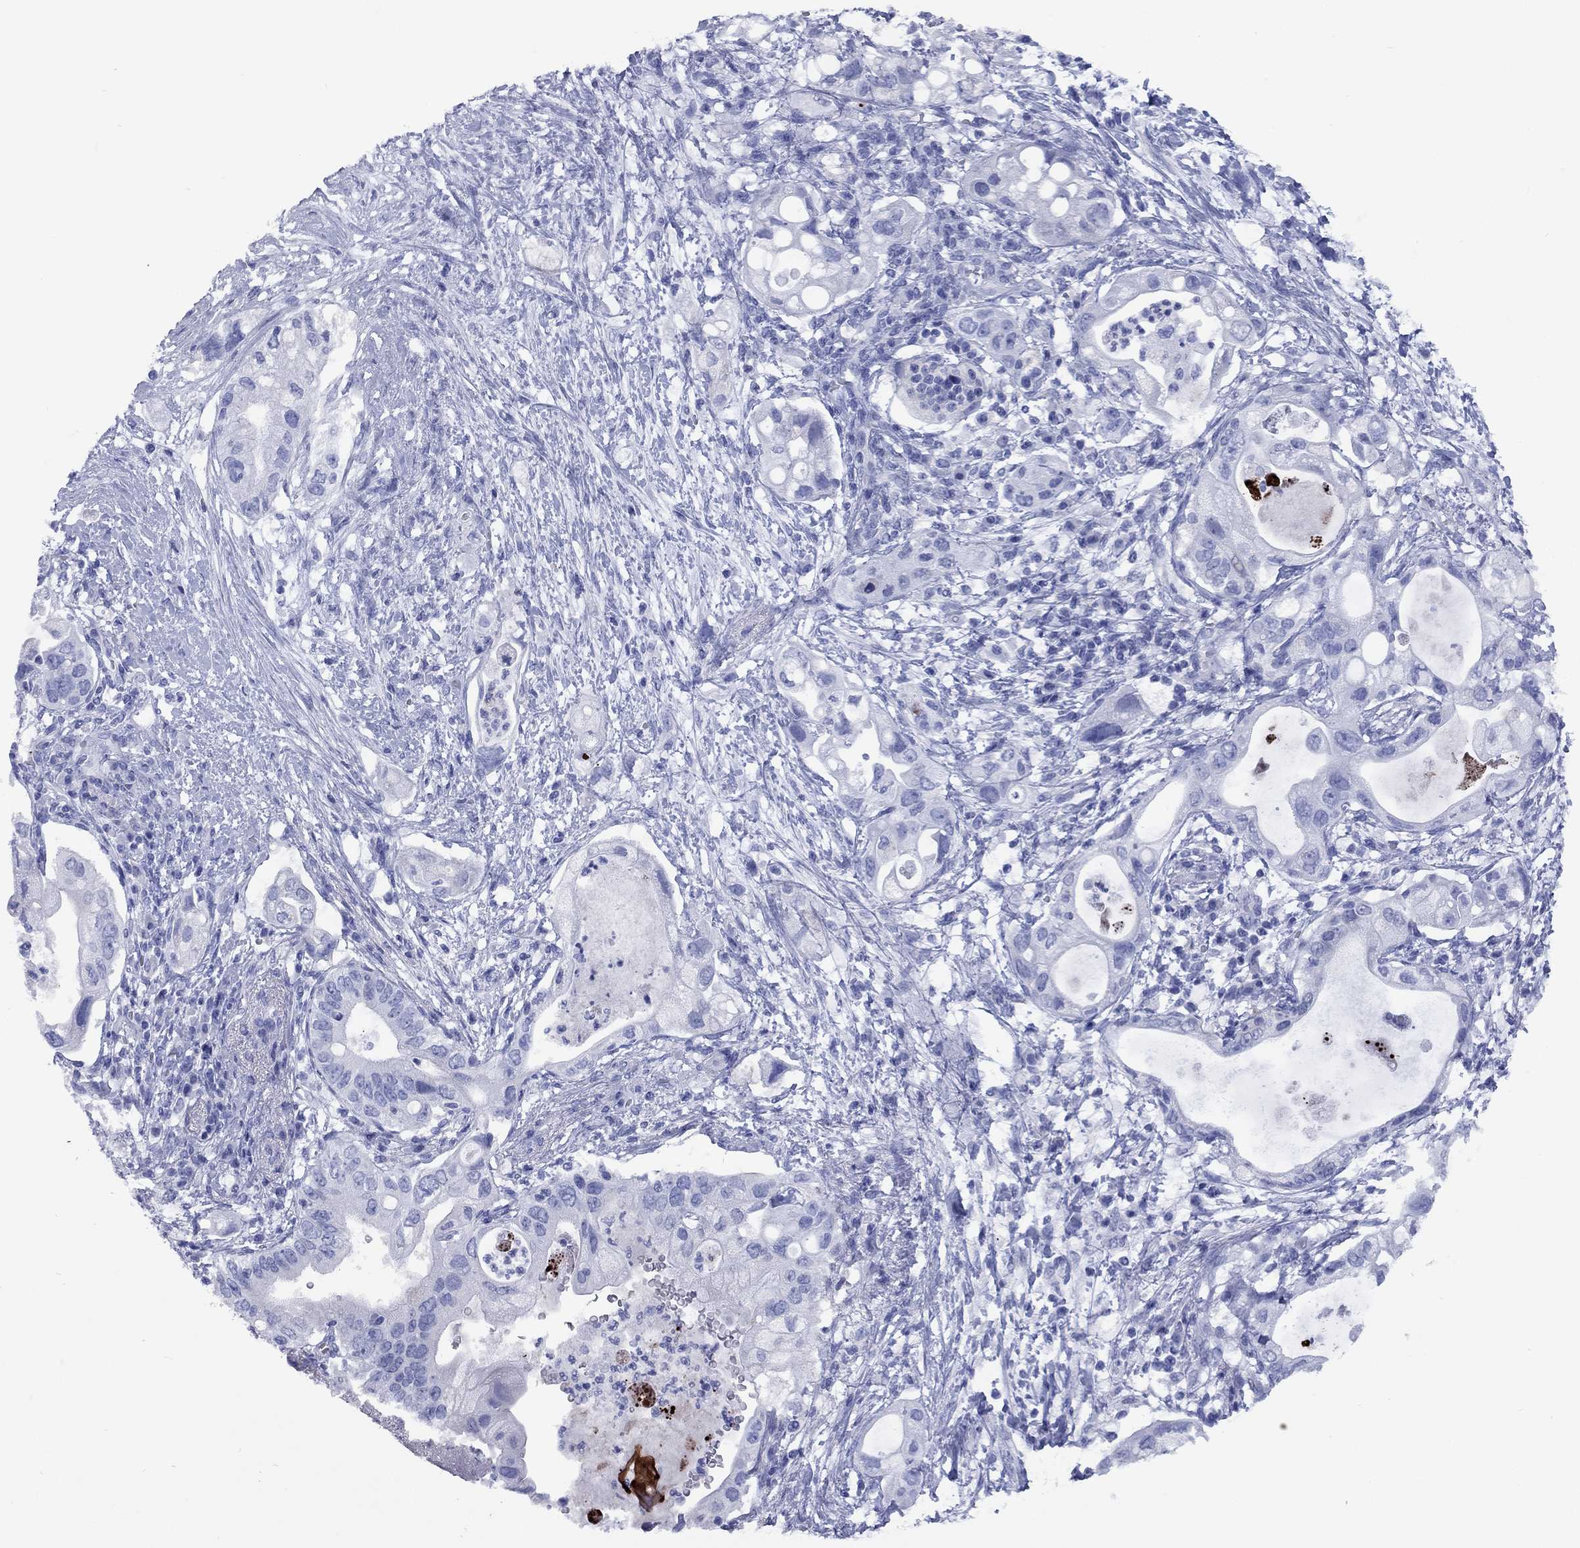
{"staining": {"intensity": "negative", "quantity": "none", "location": "none"}, "tissue": "pancreatic cancer", "cell_type": "Tumor cells", "image_type": "cancer", "snomed": [{"axis": "morphology", "description": "Adenocarcinoma, NOS"}, {"axis": "topography", "description": "Pancreas"}], "caption": "Immunohistochemistry (IHC) micrograph of neoplastic tissue: pancreatic cancer stained with DAB displays no significant protein positivity in tumor cells.", "gene": "CCNA1", "patient": {"sex": "female", "age": 72}}